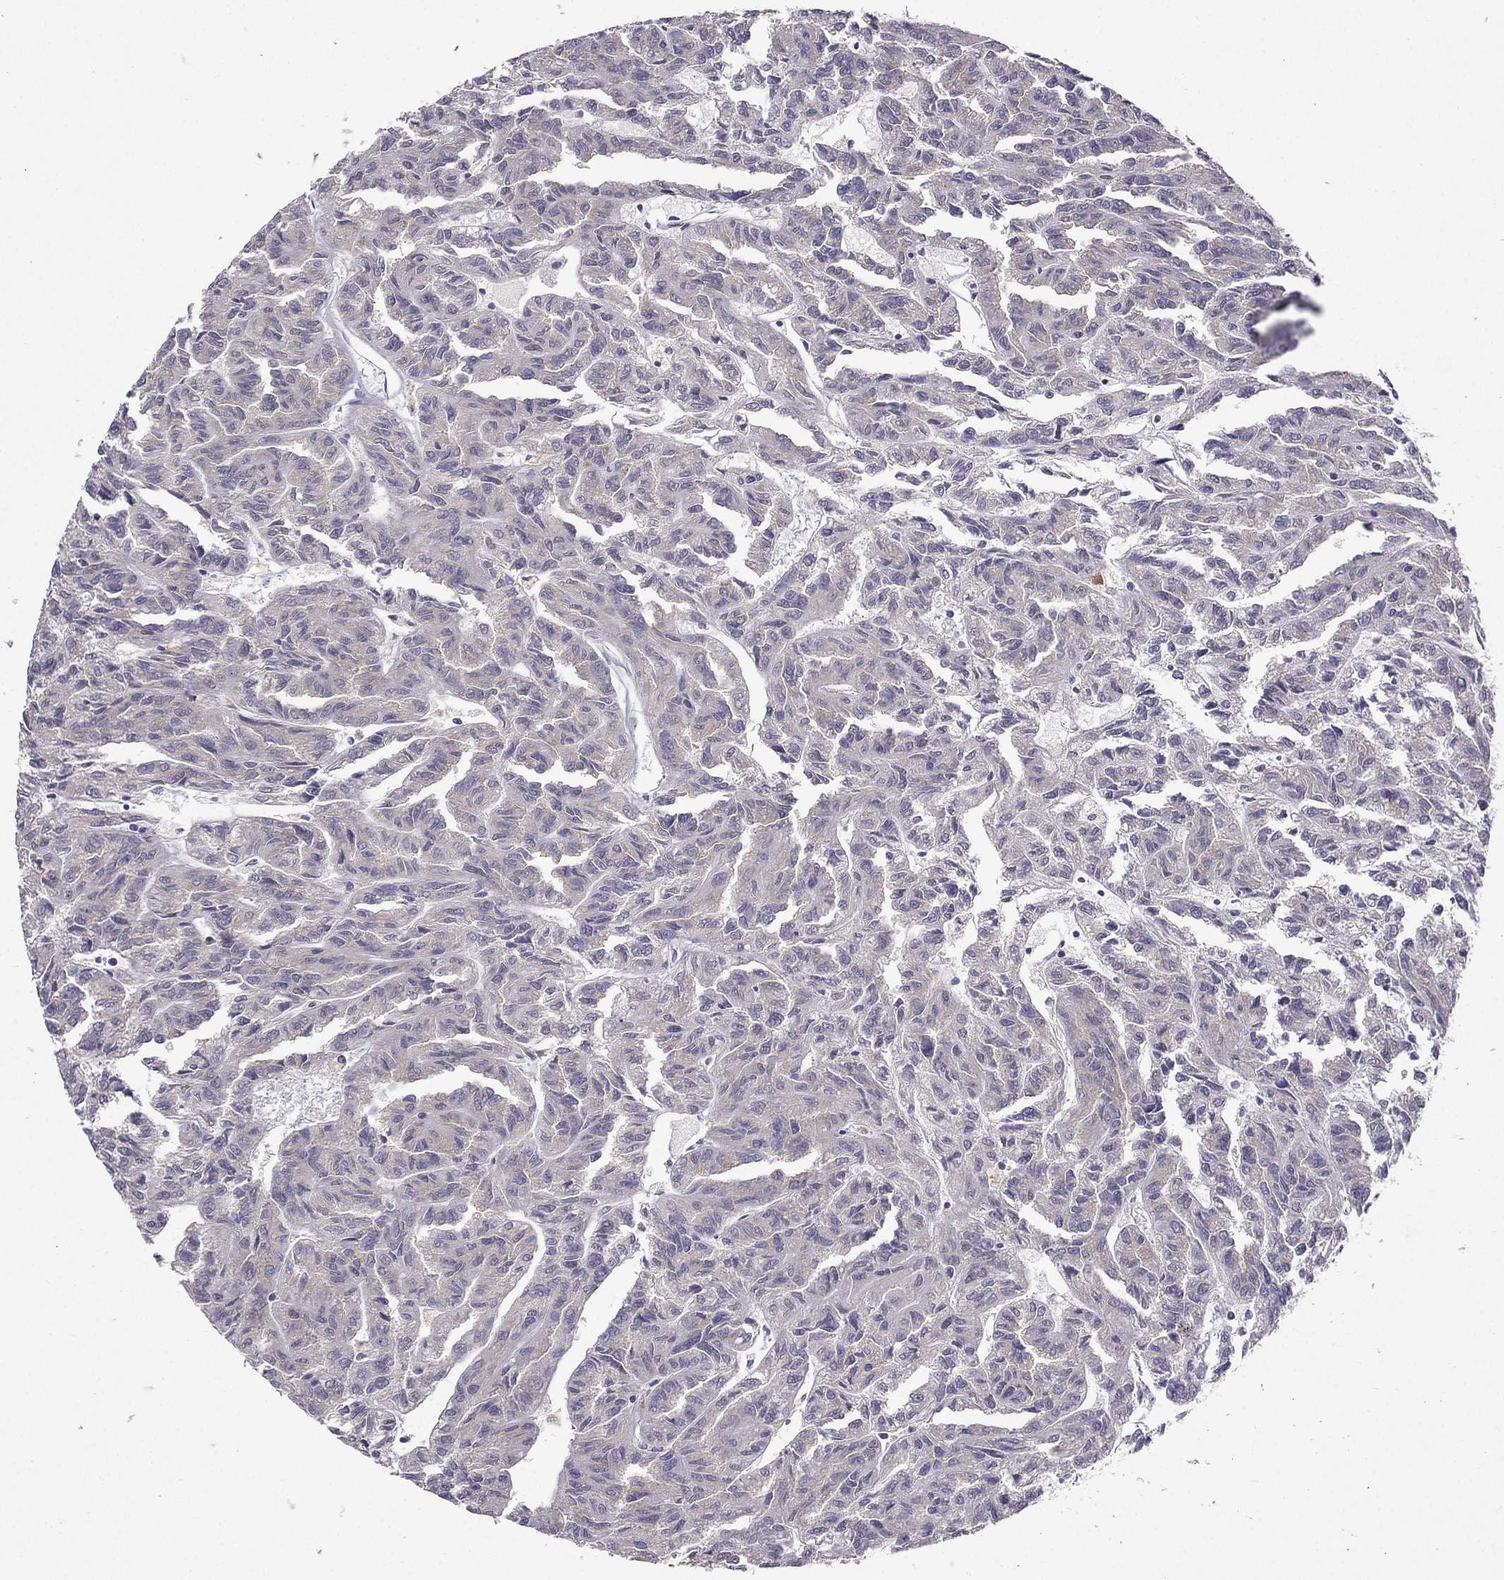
{"staining": {"intensity": "negative", "quantity": "none", "location": "none"}, "tissue": "renal cancer", "cell_type": "Tumor cells", "image_type": "cancer", "snomed": [{"axis": "morphology", "description": "Adenocarcinoma, NOS"}, {"axis": "topography", "description": "Kidney"}], "caption": "Immunohistochemistry of renal cancer exhibits no staining in tumor cells.", "gene": "STXBP5", "patient": {"sex": "male", "age": 79}}